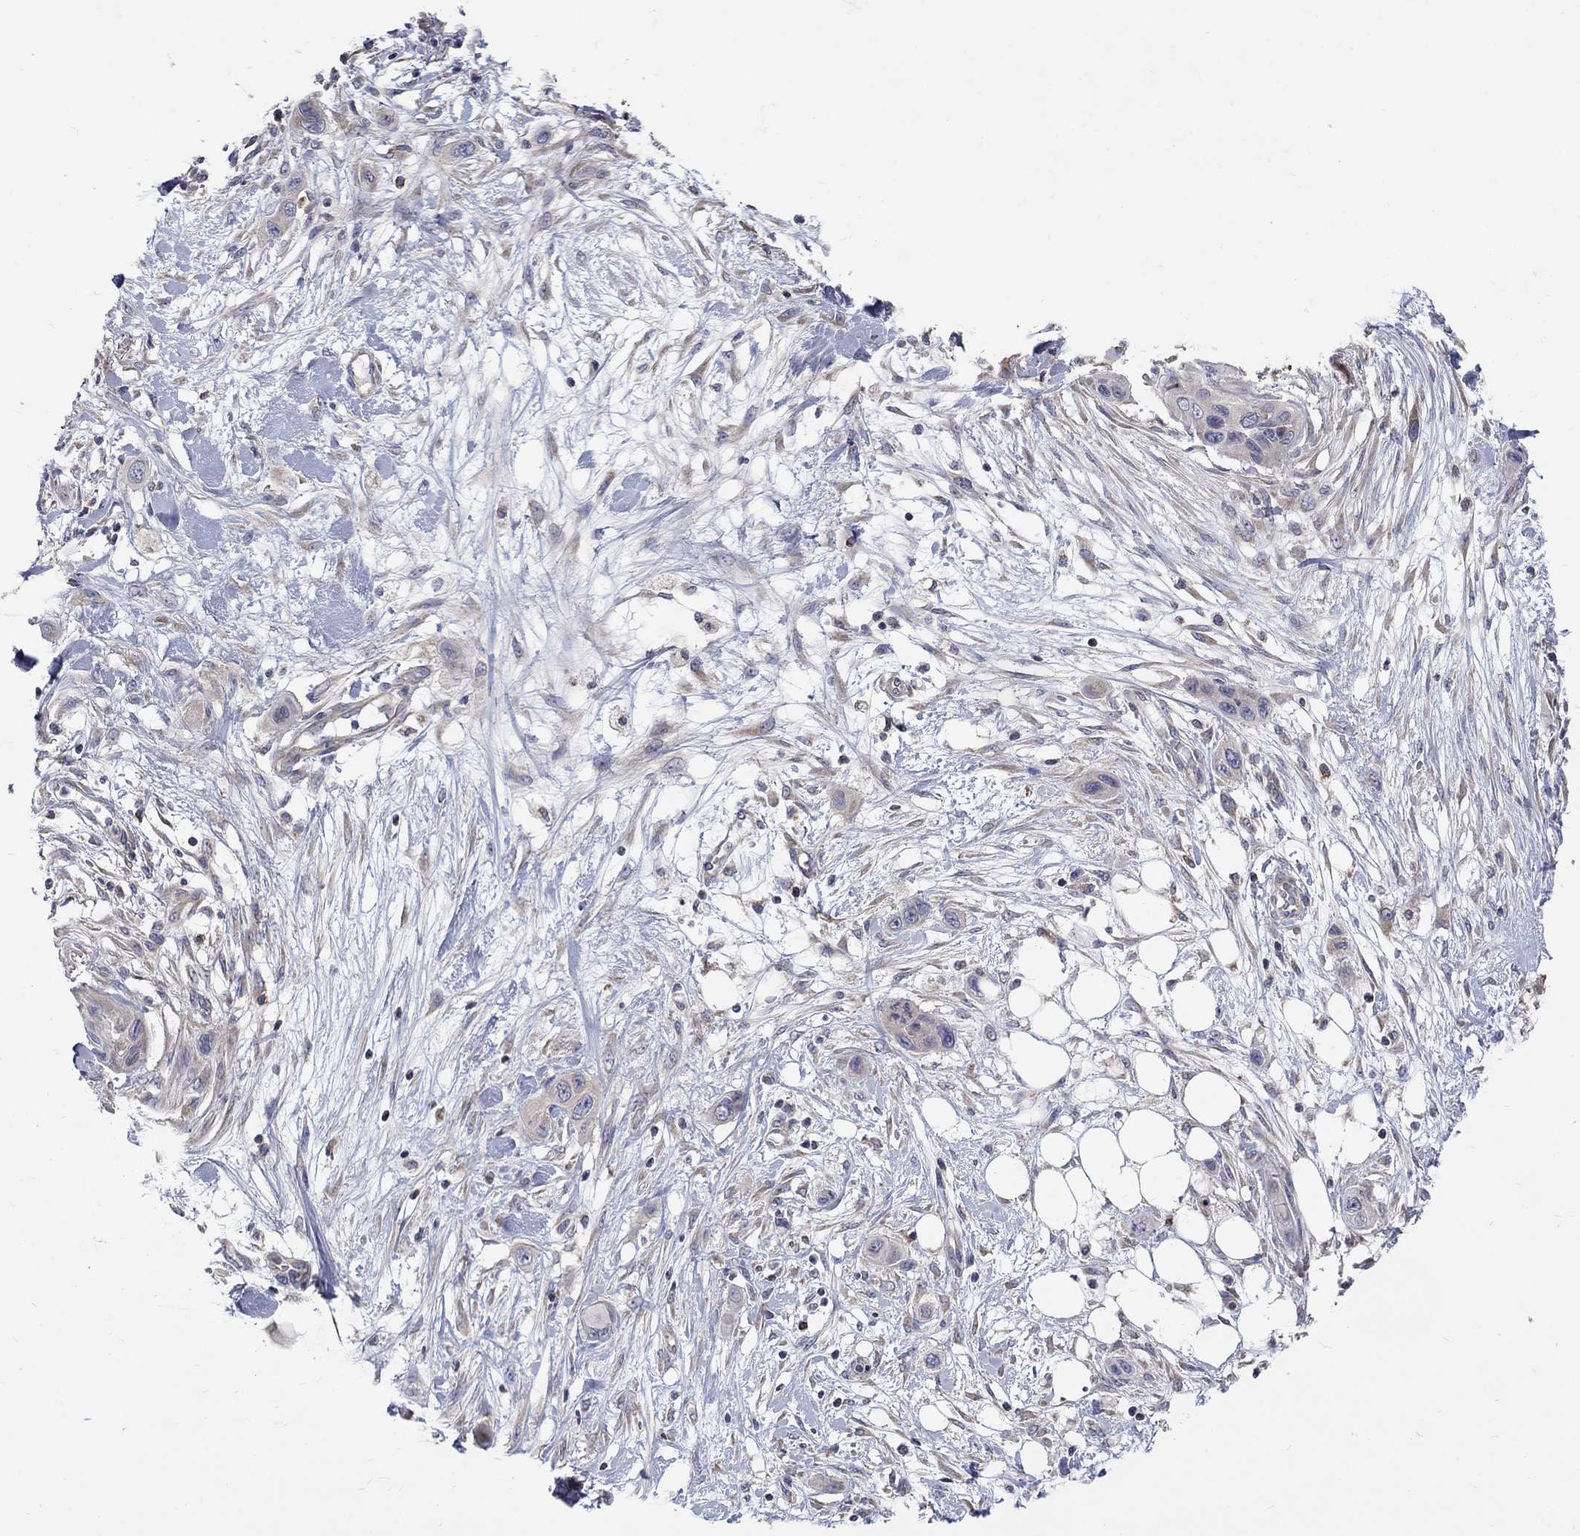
{"staining": {"intensity": "weak", "quantity": "<25%", "location": "cytoplasmic/membranous"}, "tissue": "skin cancer", "cell_type": "Tumor cells", "image_type": "cancer", "snomed": [{"axis": "morphology", "description": "Squamous cell carcinoma, NOS"}, {"axis": "topography", "description": "Skin"}], "caption": "Immunohistochemistry micrograph of skin cancer stained for a protein (brown), which reveals no staining in tumor cells. (DAB (3,3'-diaminobenzidine) immunohistochemistry, high magnification).", "gene": "SH2B1", "patient": {"sex": "male", "age": 79}}